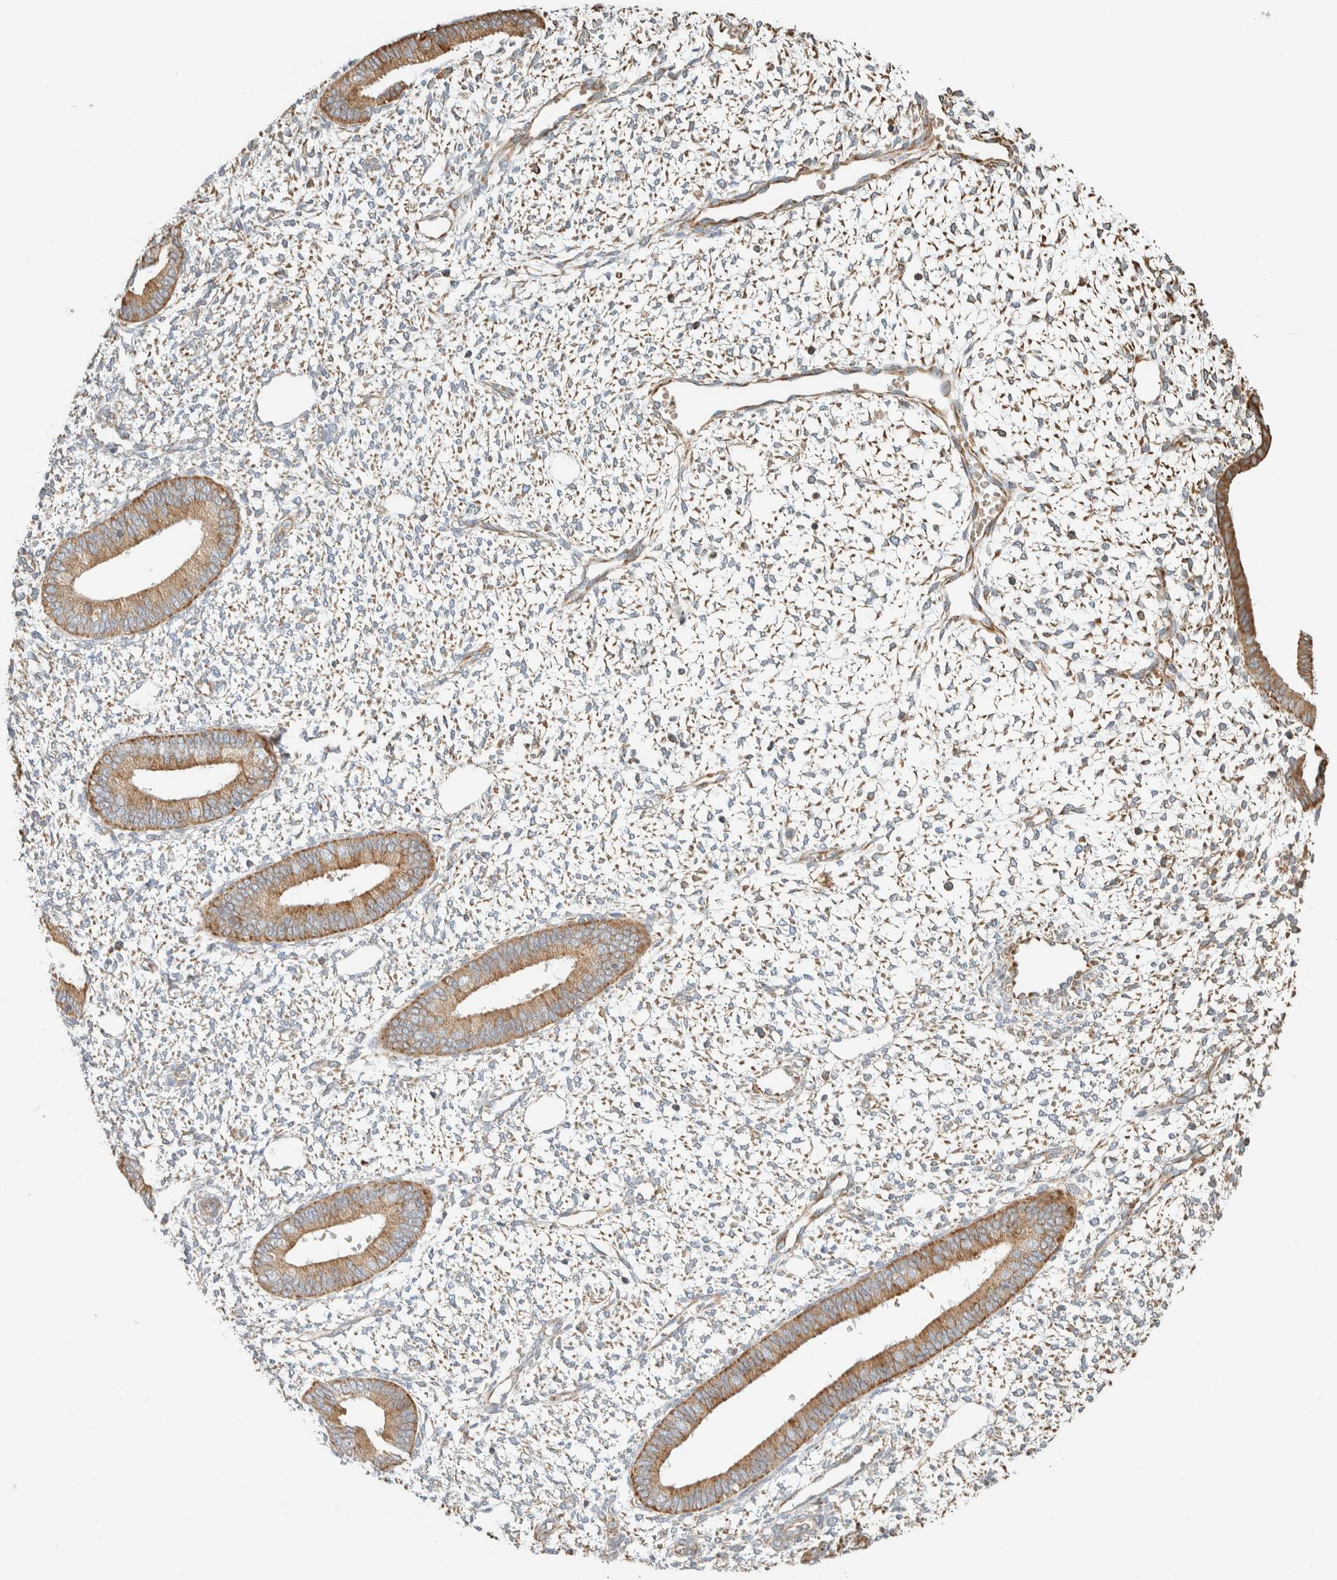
{"staining": {"intensity": "moderate", "quantity": "25%-75%", "location": "cytoplasmic/membranous"}, "tissue": "endometrium", "cell_type": "Cells in endometrial stroma", "image_type": "normal", "snomed": [{"axis": "morphology", "description": "Normal tissue, NOS"}, {"axis": "topography", "description": "Endometrium"}], "caption": "Immunohistochemistry image of benign endometrium: endometrium stained using immunohistochemistry (IHC) reveals medium levels of moderate protein expression localized specifically in the cytoplasmic/membranous of cells in endometrial stroma, appearing as a cytoplasmic/membranous brown color.", "gene": "RAB11FIP1", "patient": {"sex": "female", "age": 46}}